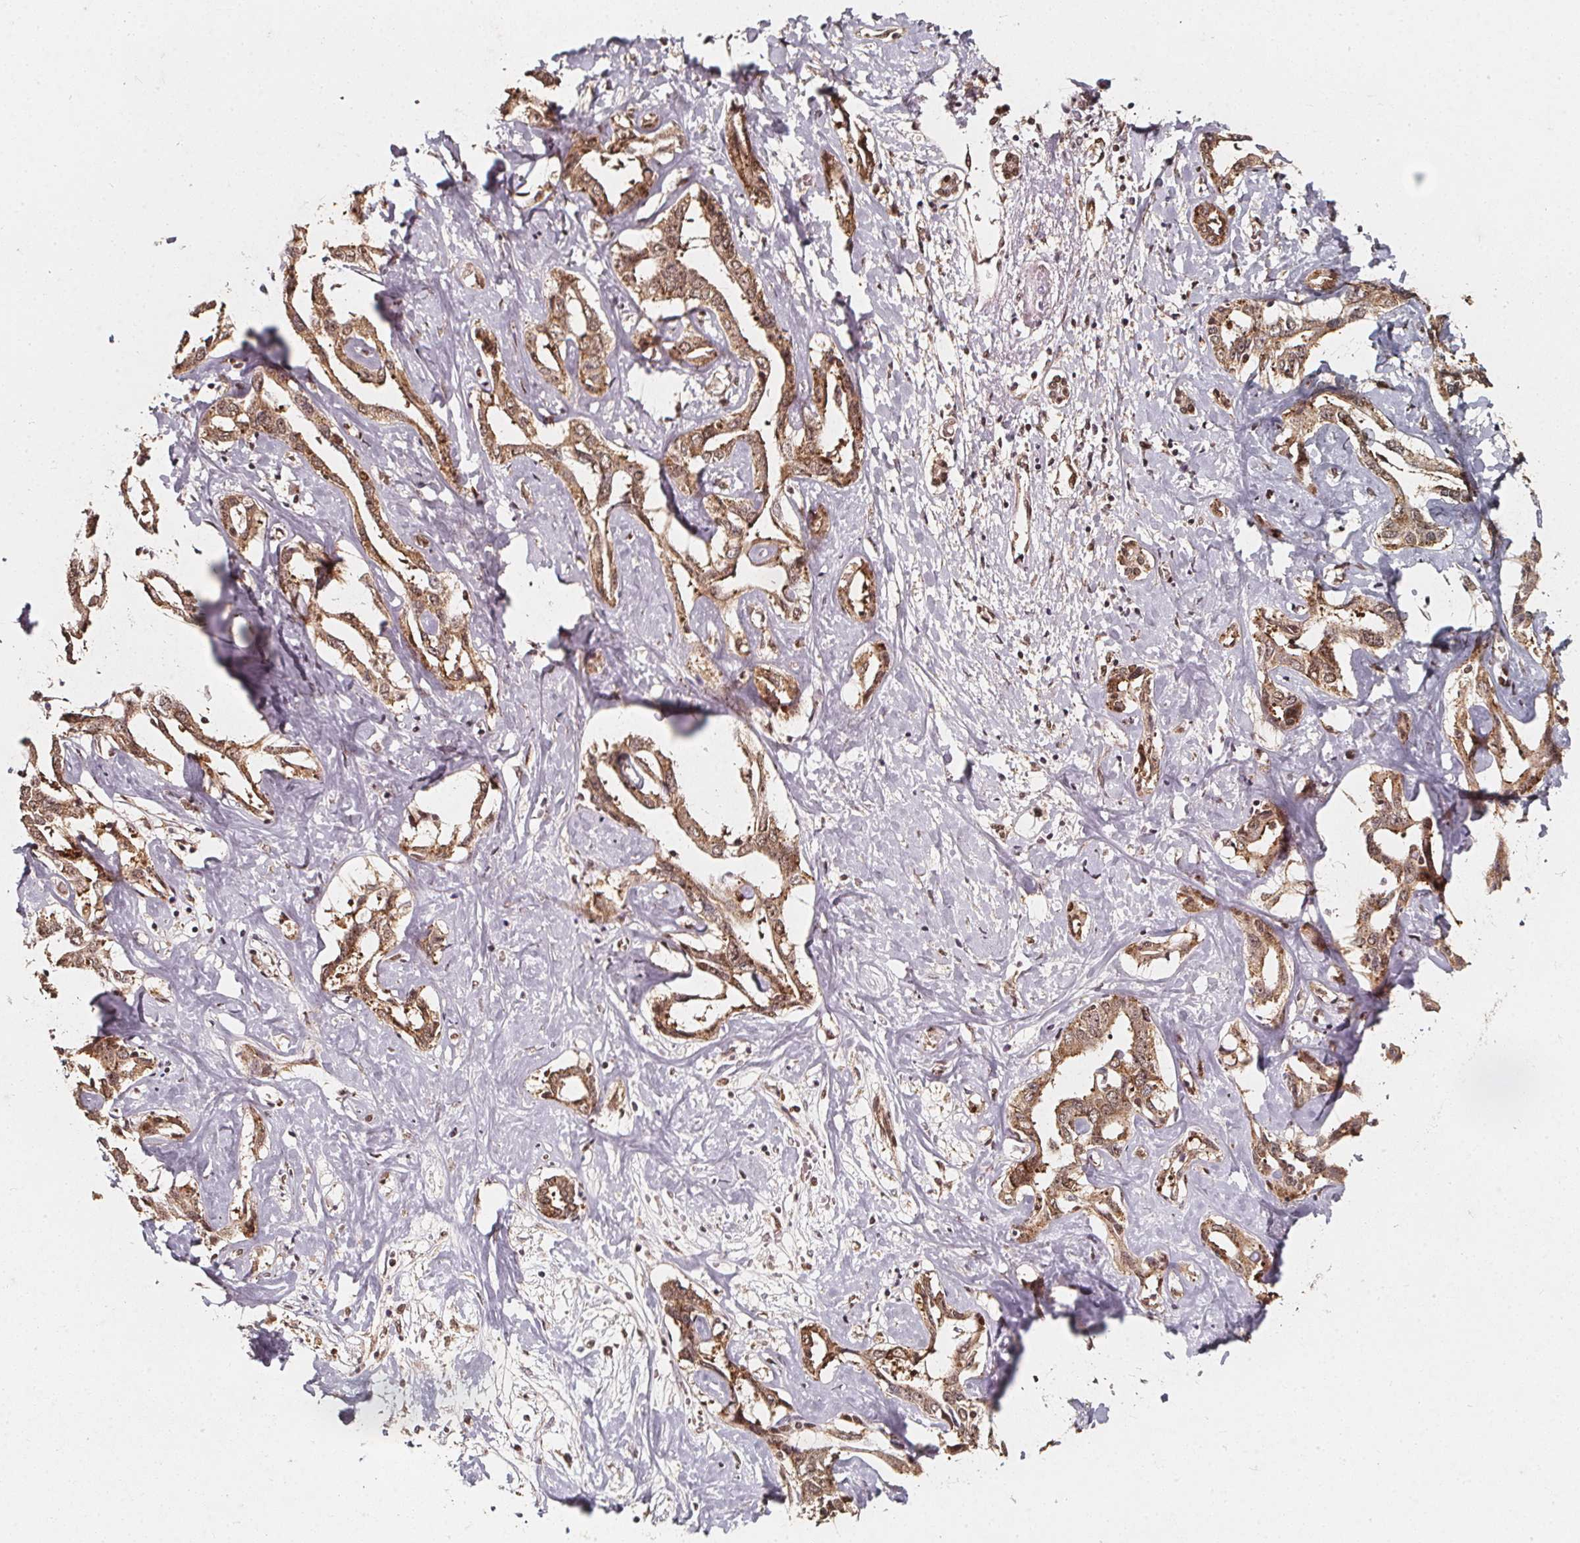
{"staining": {"intensity": "moderate", "quantity": ">75%", "location": "cytoplasmic/membranous,nuclear"}, "tissue": "liver cancer", "cell_type": "Tumor cells", "image_type": "cancer", "snomed": [{"axis": "morphology", "description": "Cholangiocarcinoma"}, {"axis": "topography", "description": "Liver"}], "caption": "Liver cancer (cholangiocarcinoma) stained with a protein marker reveals moderate staining in tumor cells.", "gene": "SMN1", "patient": {"sex": "male", "age": 59}}